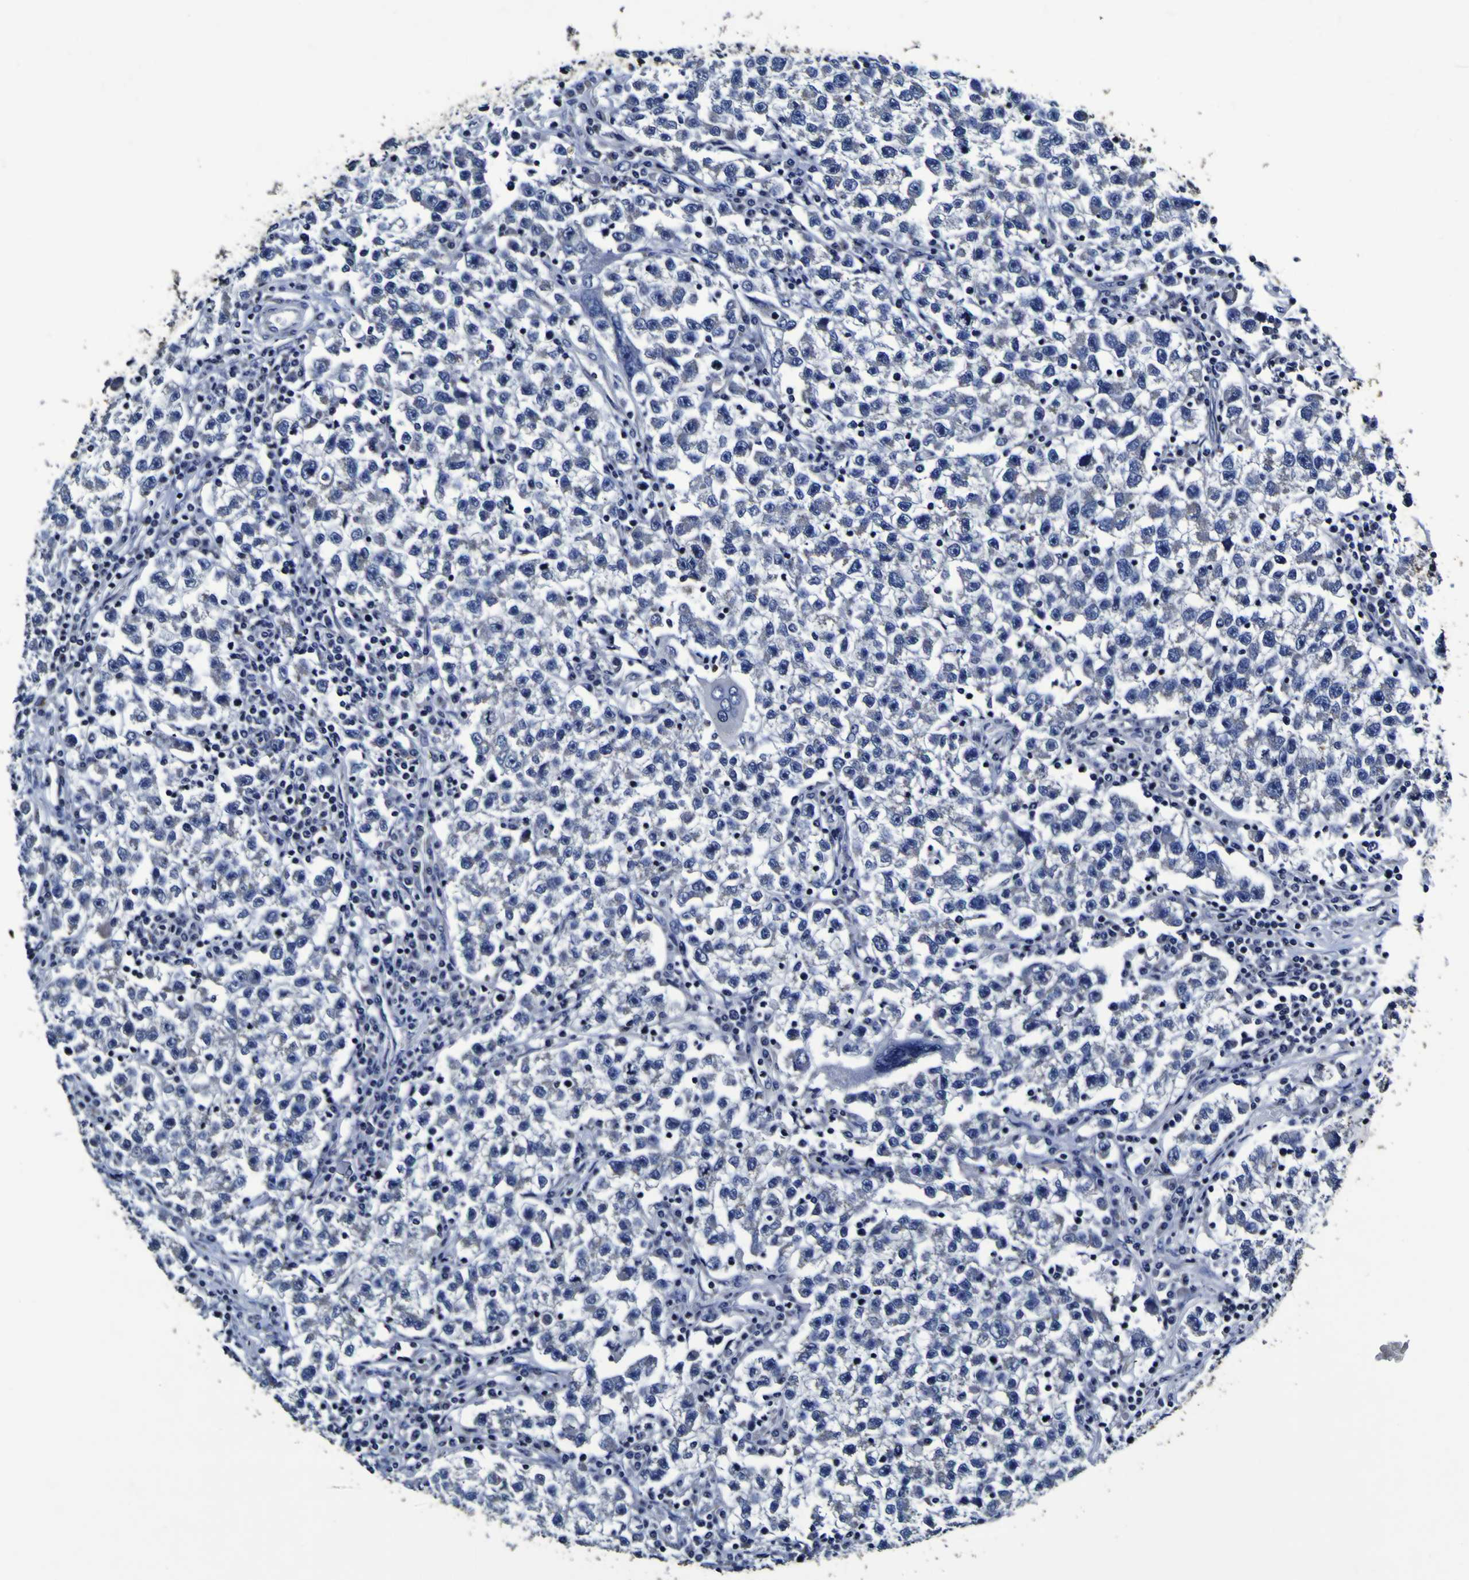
{"staining": {"intensity": "negative", "quantity": "none", "location": "none"}, "tissue": "testis cancer", "cell_type": "Tumor cells", "image_type": "cancer", "snomed": [{"axis": "morphology", "description": "Seminoma, NOS"}, {"axis": "topography", "description": "Testis"}], "caption": "Tumor cells are negative for protein expression in human seminoma (testis). Brightfield microscopy of IHC stained with DAB (3,3'-diaminobenzidine) (brown) and hematoxylin (blue), captured at high magnification.", "gene": "PANK4", "patient": {"sex": "male", "age": 22}}